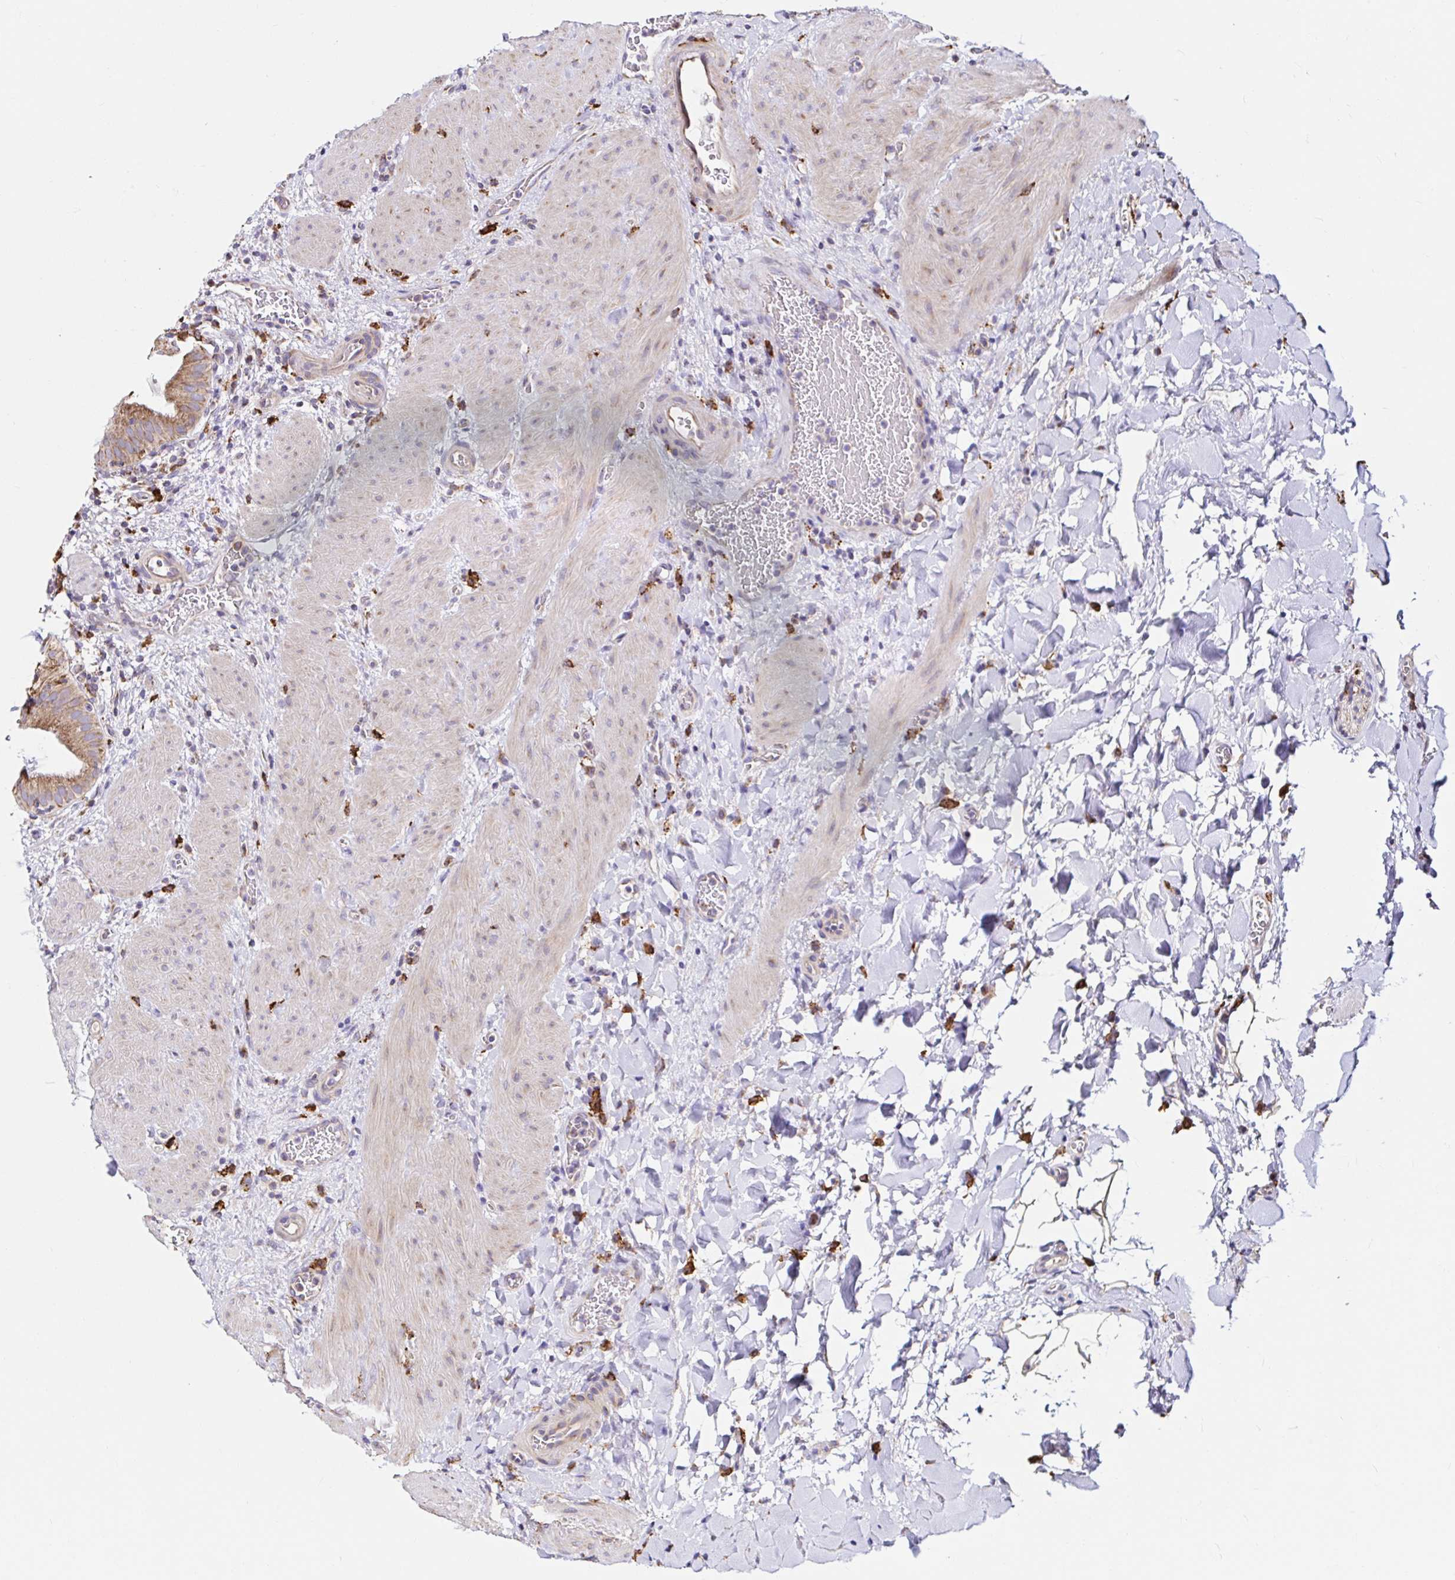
{"staining": {"intensity": "moderate", "quantity": ">75%", "location": "cytoplasmic/membranous"}, "tissue": "gallbladder", "cell_type": "Glandular cells", "image_type": "normal", "snomed": [{"axis": "morphology", "description": "Normal tissue, NOS"}, {"axis": "topography", "description": "Gallbladder"}], "caption": "About >75% of glandular cells in unremarkable human gallbladder display moderate cytoplasmic/membranous protein positivity as visualized by brown immunohistochemical staining.", "gene": "MSR1", "patient": {"sex": "male", "age": 26}}